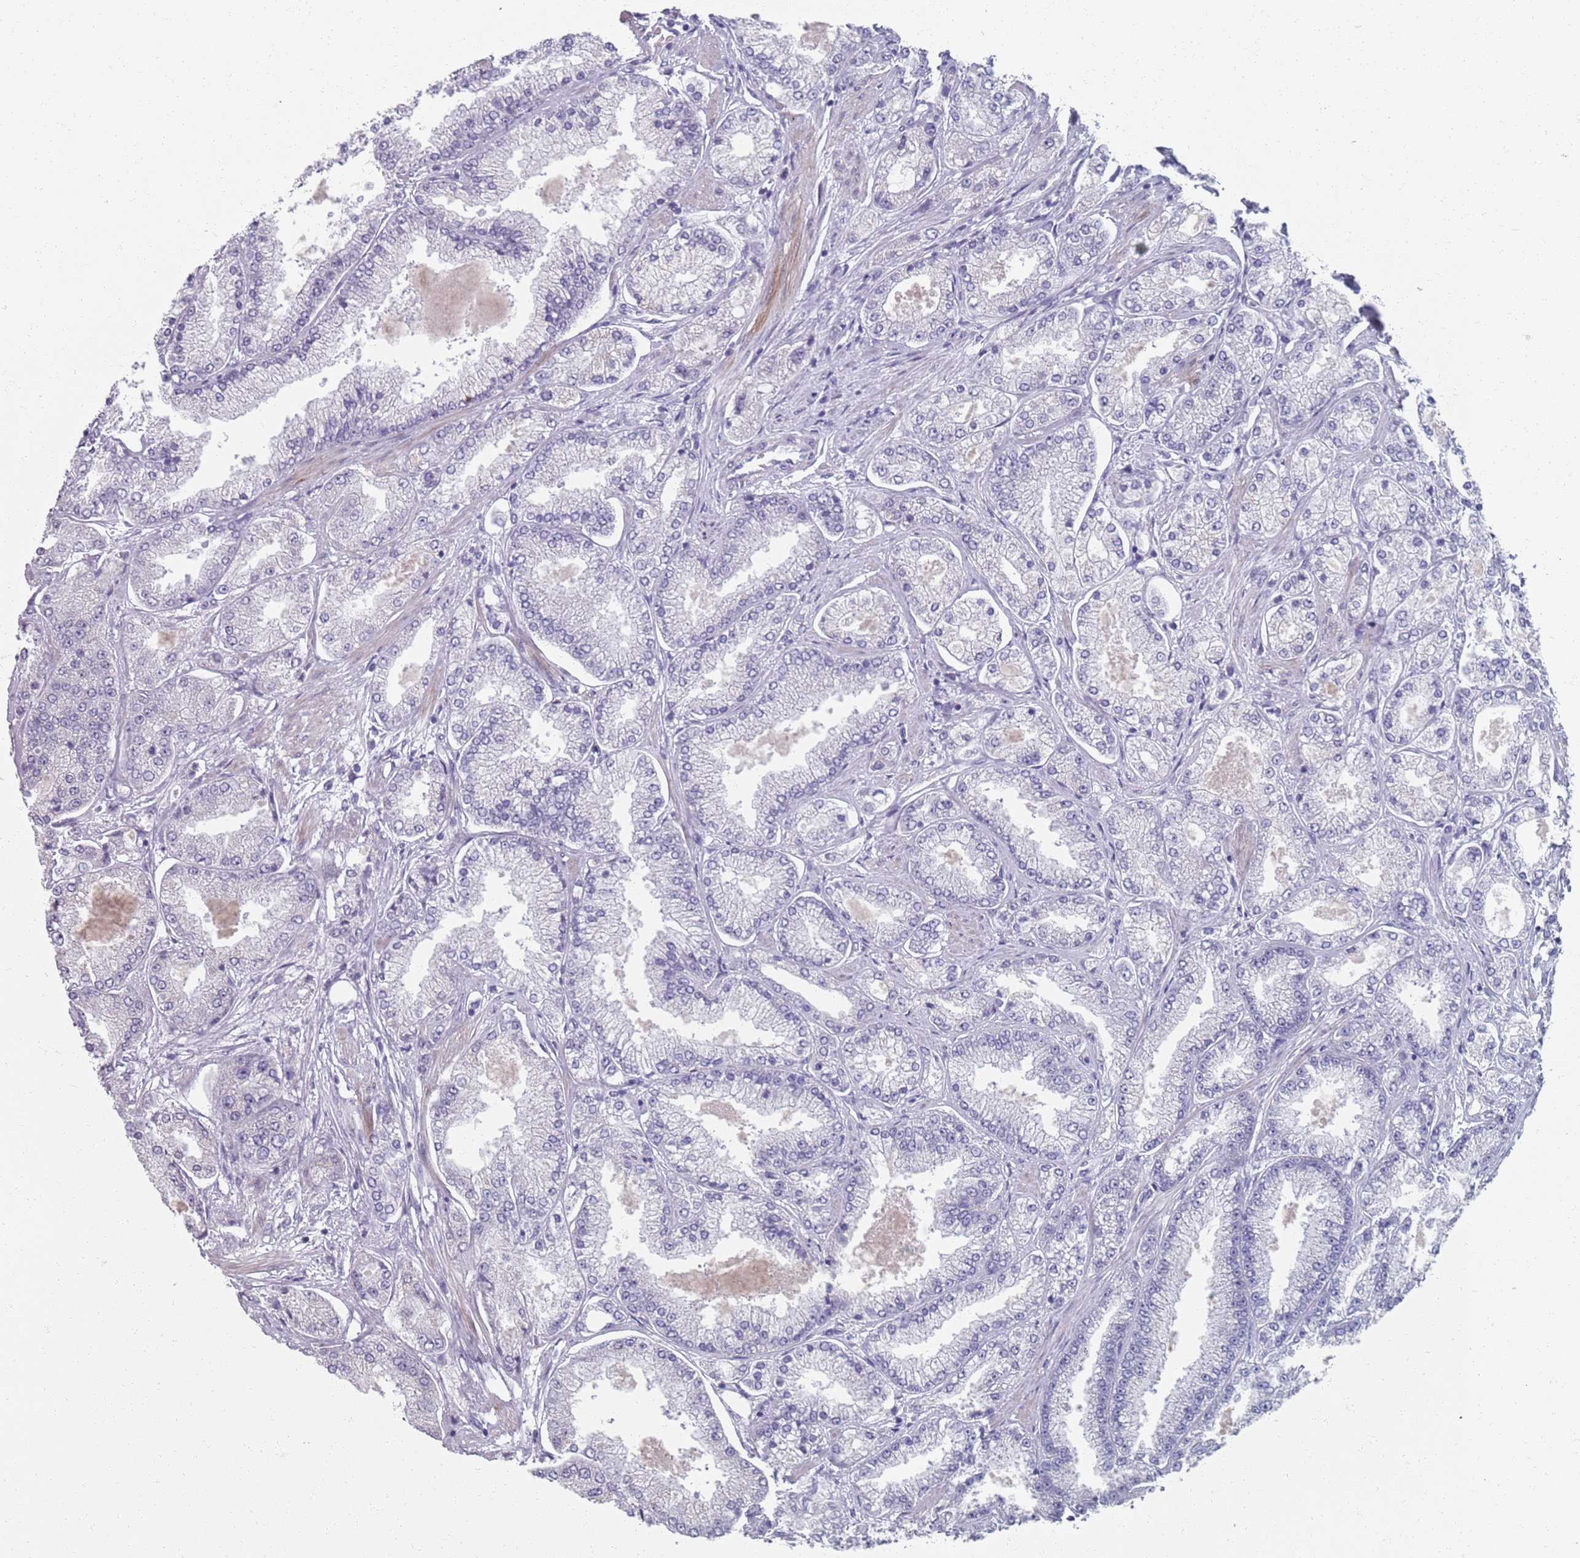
{"staining": {"intensity": "negative", "quantity": "none", "location": "none"}, "tissue": "prostate cancer", "cell_type": "Tumor cells", "image_type": "cancer", "snomed": [{"axis": "morphology", "description": "Adenocarcinoma, High grade"}, {"axis": "topography", "description": "Prostate"}], "caption": "High magnification brightfield microscopy of high-grade adenocarcinoma (prostate) stained with DAB (3,3'-diaminobenzidine) (brown) and counterstained with hematoxylin (blue): tumor cells show no significant staining.", "gene": "SAMD1", "patient": {"sex": "male", "age": 69}}